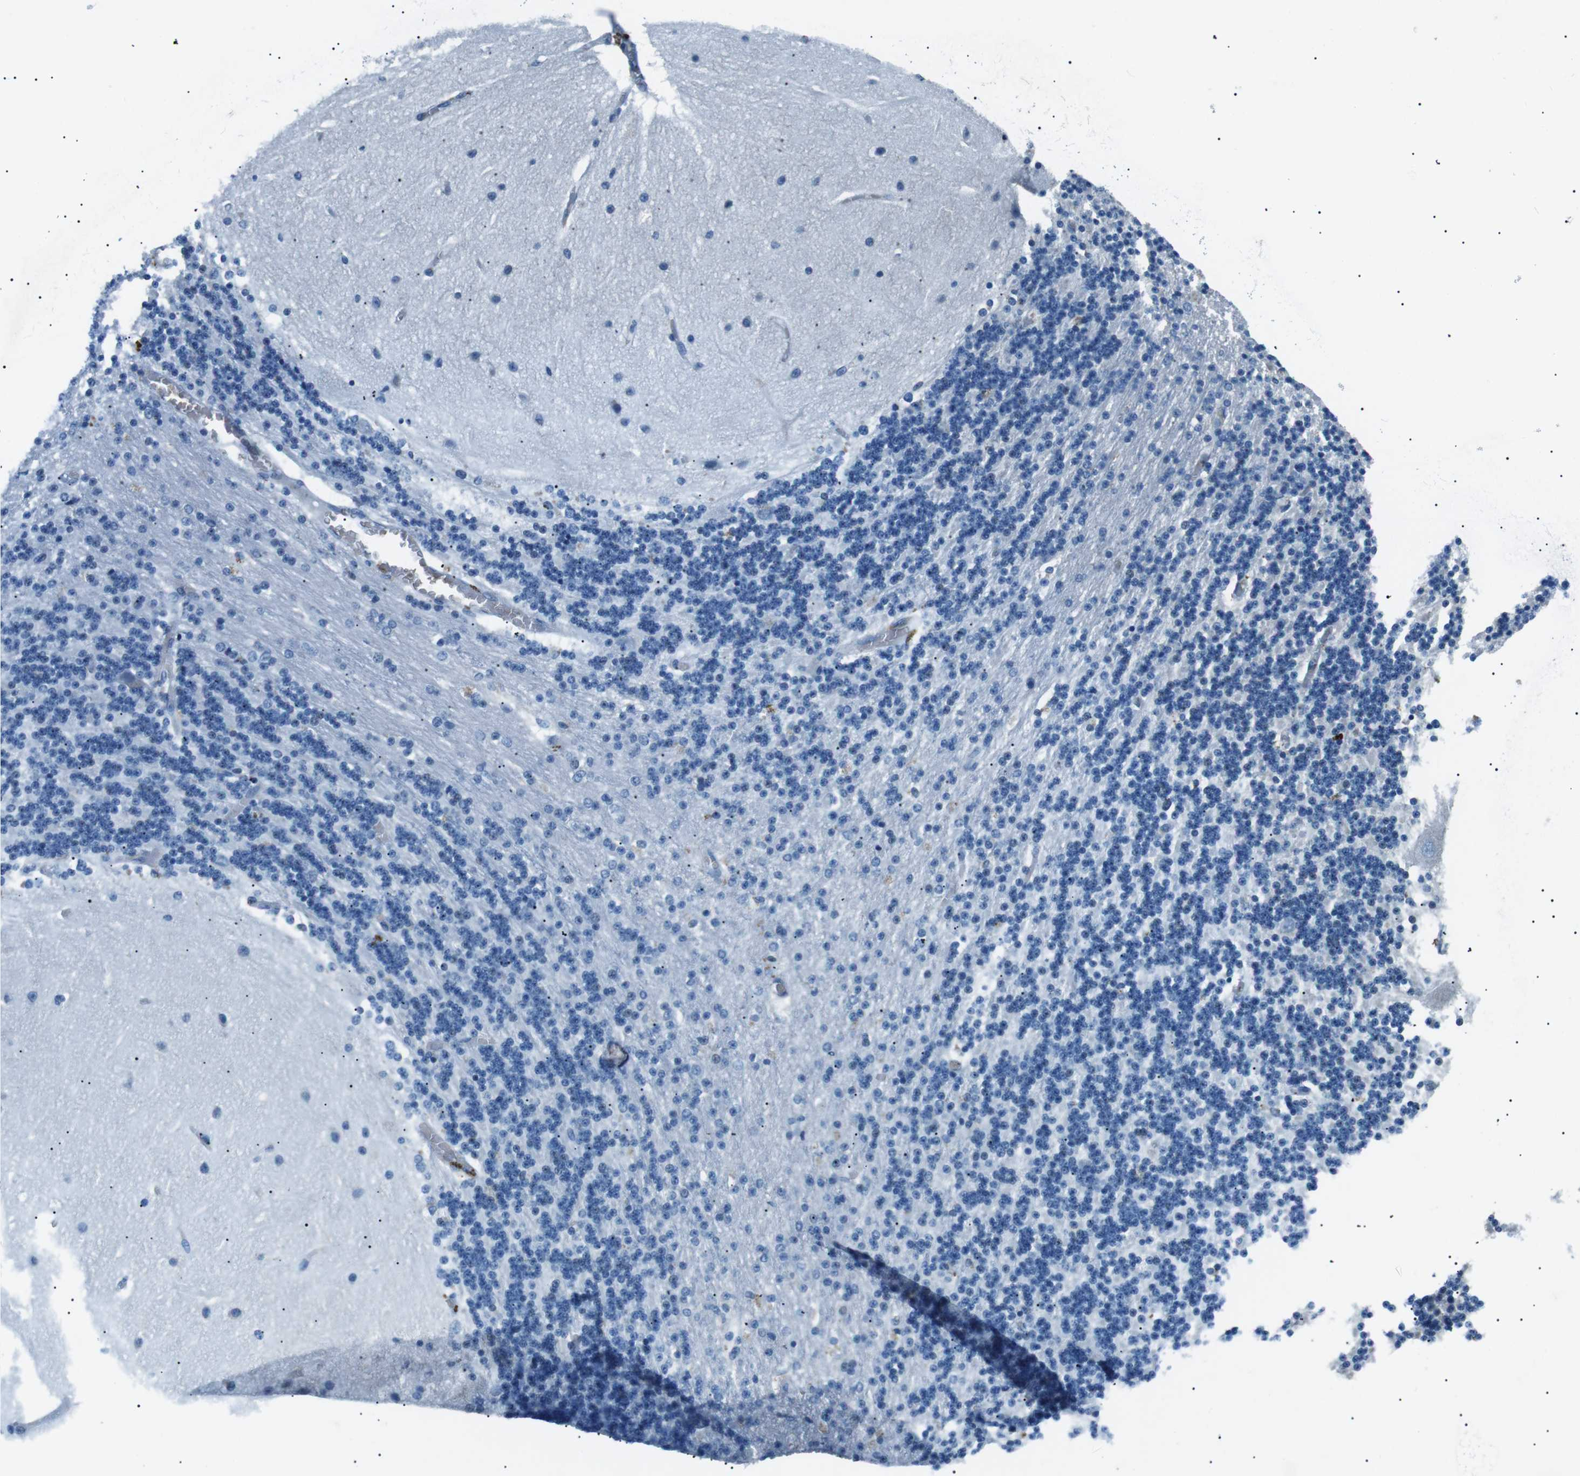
{"staining": {"intensity": "negative", "quantity": "none", "location": "none"}, "tissue": "cerebellum", "cell_type": "Cells in granular layer", "image_type": "normal", "snomed": [{"axis": "morphology", "description": "Normal tissue, NOS"}, {"axis": "topography", "description": "Cerebellum"}], "caption": "Immunohistochemistry photomicrograph of normal cerebellum stained for a protein (brown), which exhibits no expression in cells in granular layer.", "gene": "ST6GAL1", "patient": {"sex": "female", "age": 54}}